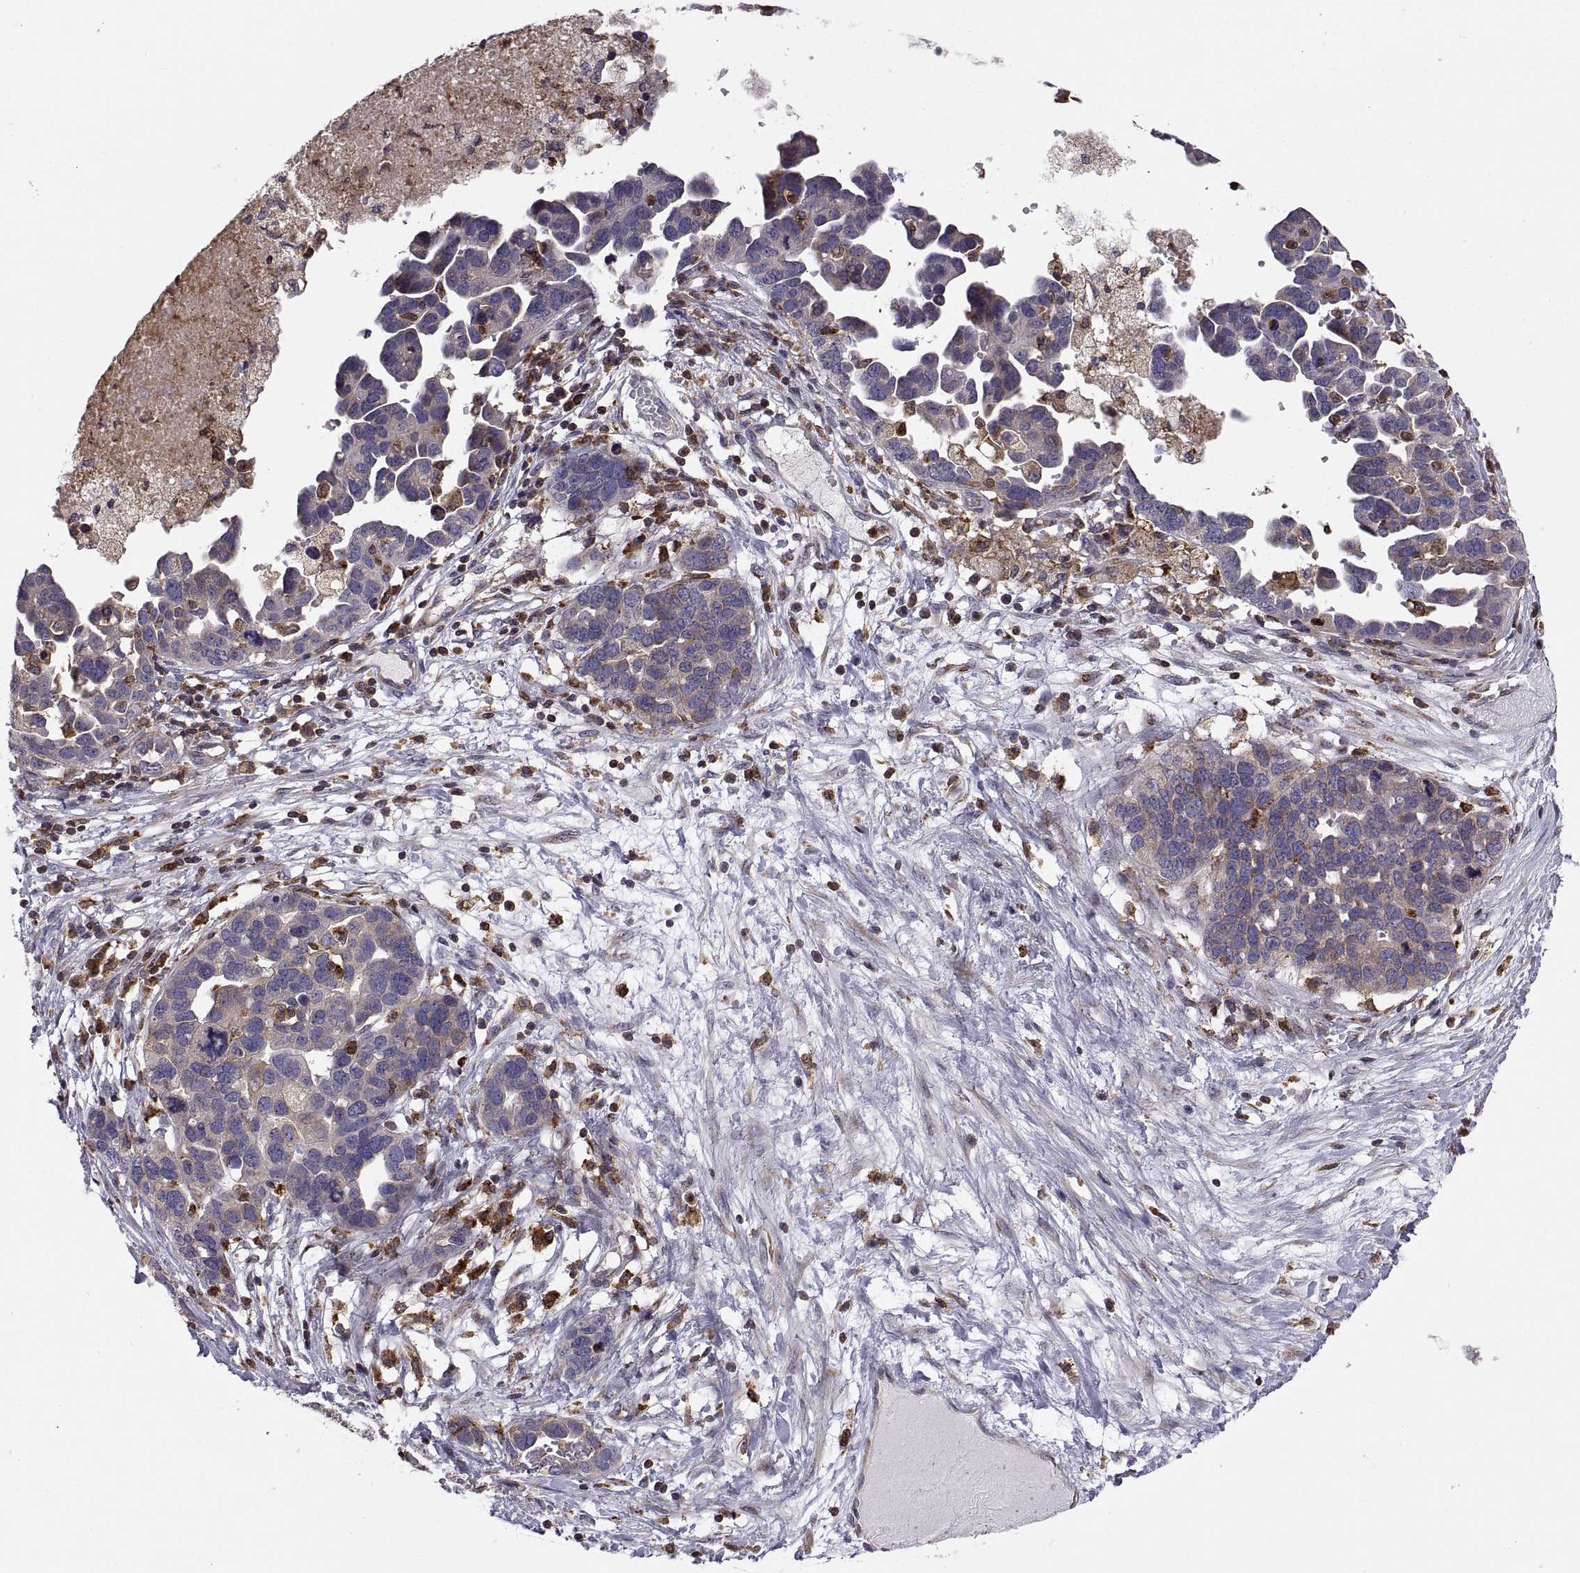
{"staining": {"intensity": "weak", "quantity": "25%-75%", "location": "cytoplasmic/membranous"}, "tissue": "ovarian cancer", "cell_type": "Tumor cells", "image_type": "cancer", "snomed": [{"axis": "morphology", "description": "Cystadenocarcinoma, serous, NOS"}, {"axis": "topography", "description": "Ovary"}], "caption": "Weak cytoplasmic/membranous positivity for a protein is present in approximately 25%-75% of tumor cells of ovarian cancer (serous cystadenocarcinoma) using immunohistochemistry (IHC).", "gene": "ACAP1", "patient": {"sex": "female", "age": 54}}